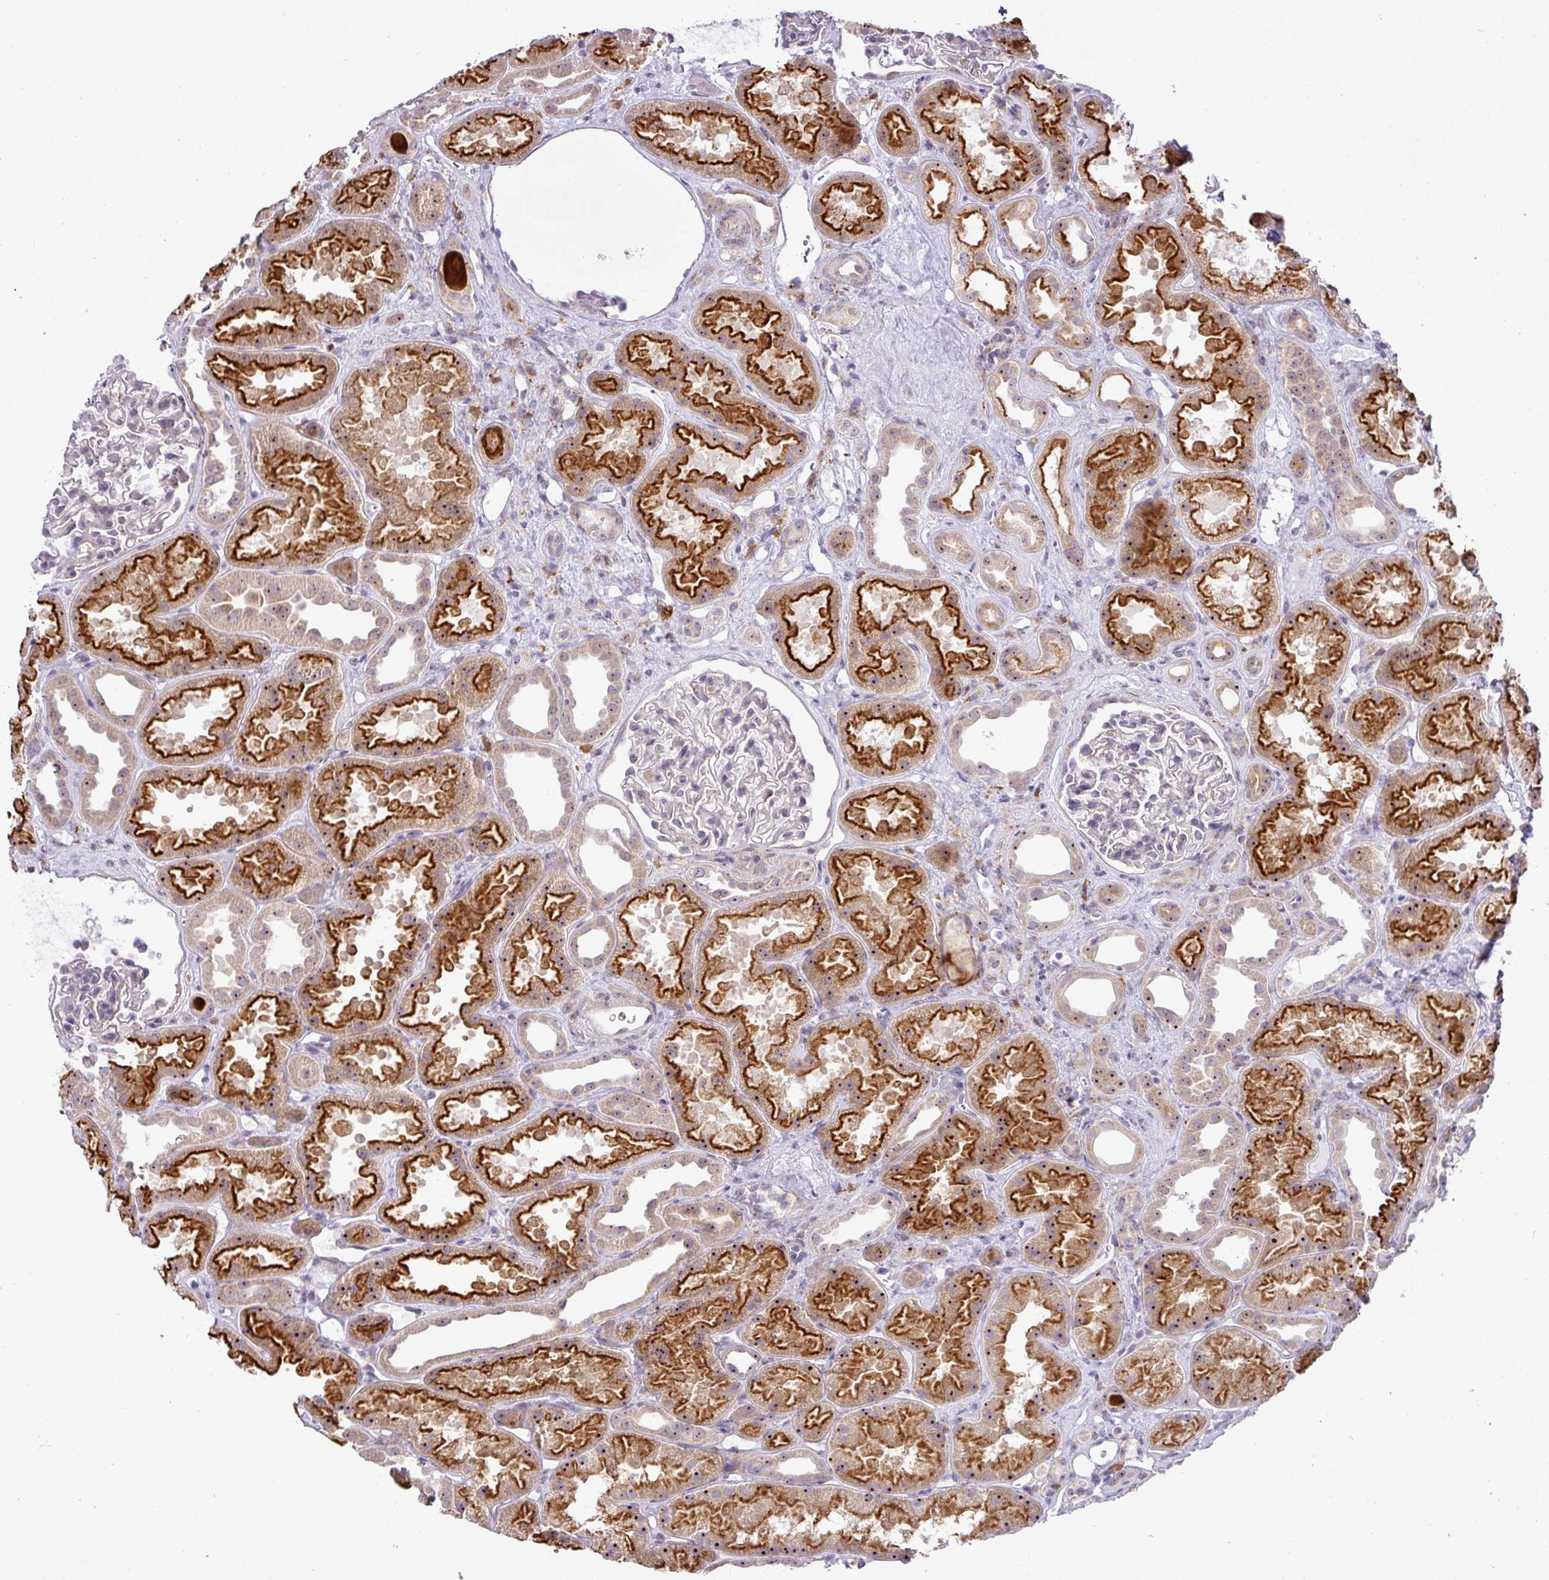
{"staining": {"intensity": "negative", "quantity": "none", "location": "none"}, "tissue": "kidney", "cell_type": "Cells in glomeruli", "image_type": "normal", "snomed": [{"axis": "morphology", "description": "Normal tissue, NOS"}, {"axis": "topography", "description": "Kidney"}], "caption": "Cells in glomeruli show no significant protein positivity in unremarkable kidney. The staining was performed using DAB (3,3'-diaminobenzidine) to visualize the protein expression in brown, while the nuclei were stained in blue with hematoxylin (Magnification: 20x).", "gene": "MAK16", "patient": {"sex": "male", "age": 61}}